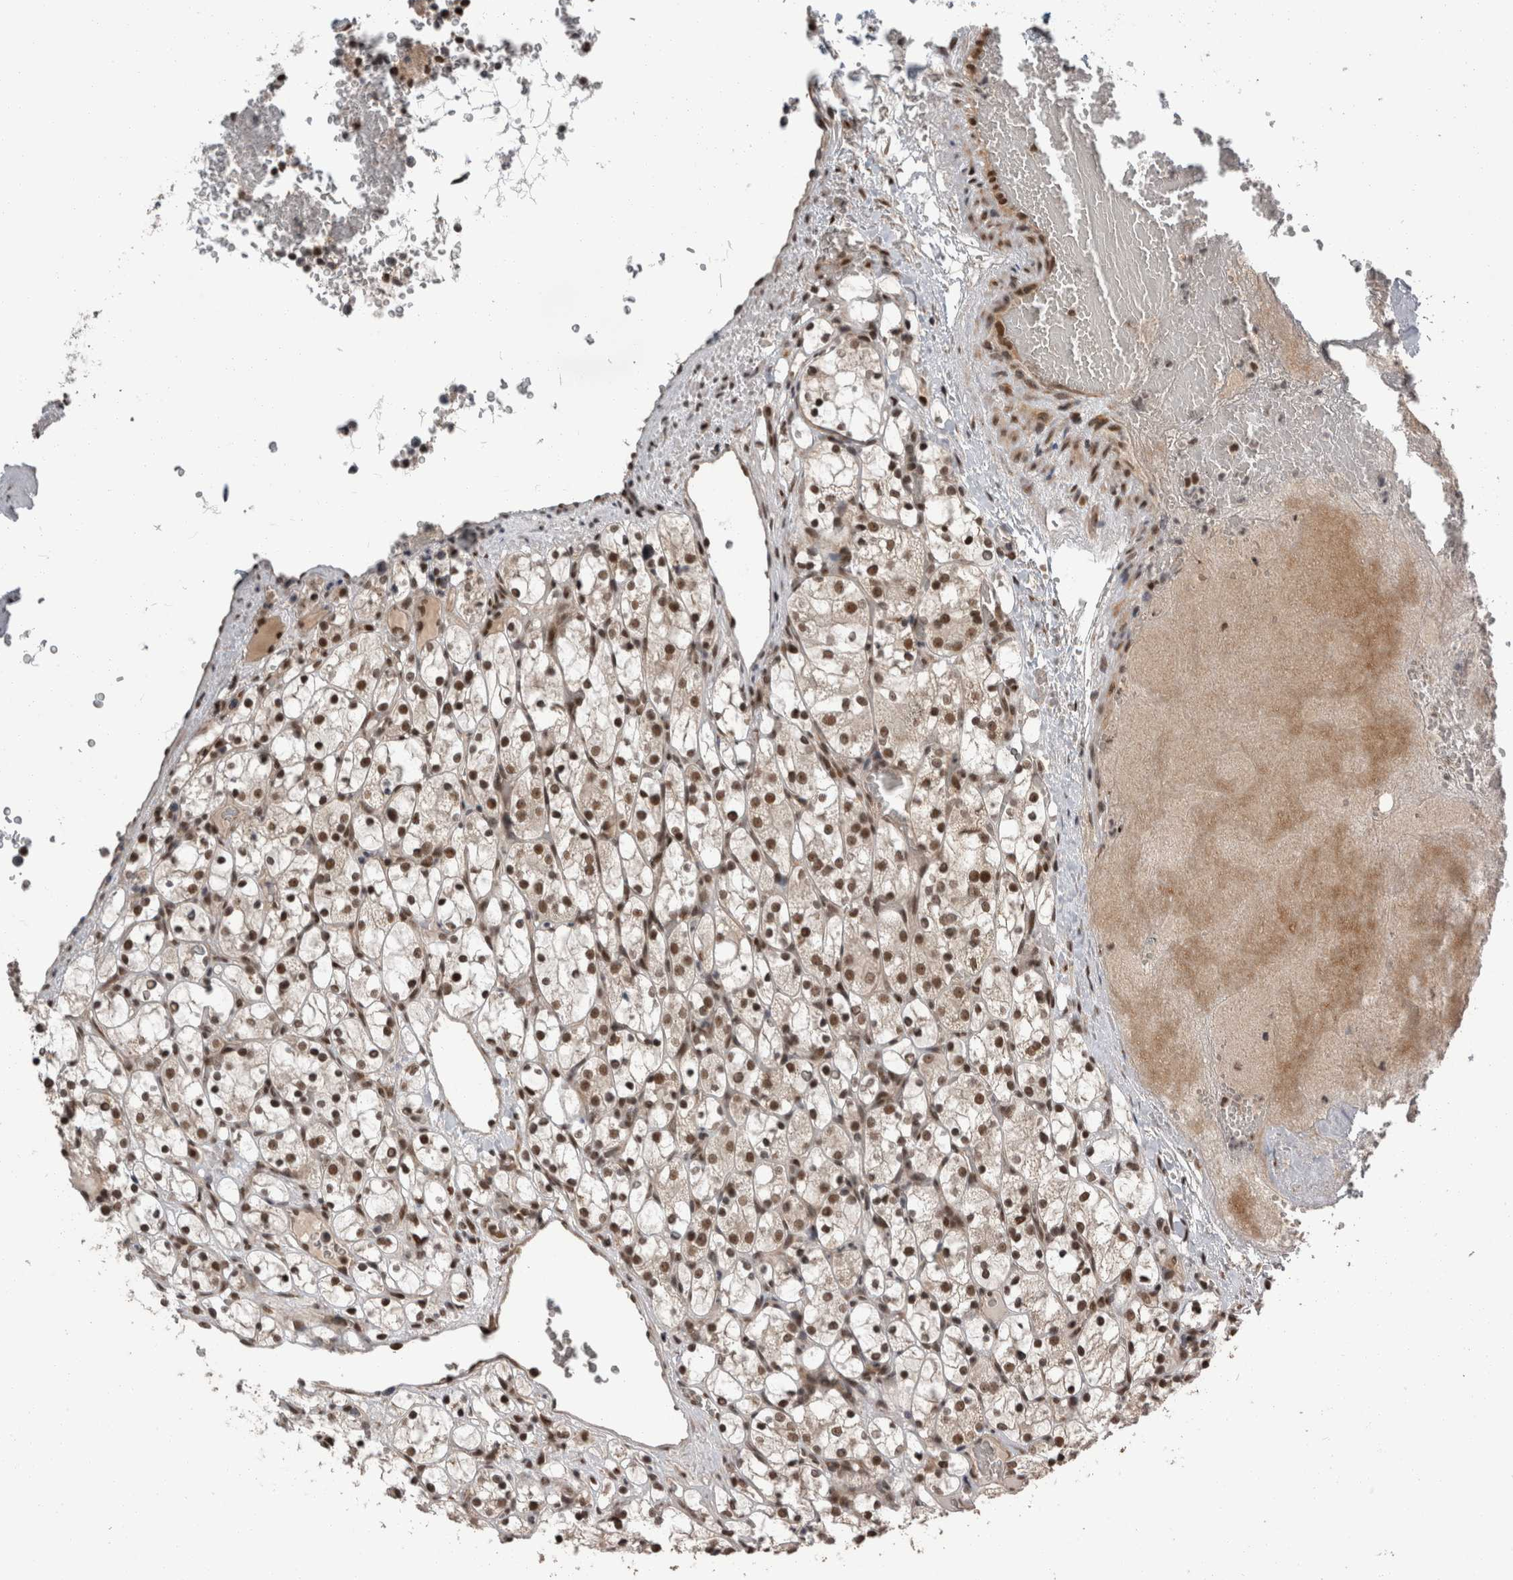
{"staining": {"intensity": "moderate", "quantity": ">75%", "location": "nuclear"}, "tissue": "renal cancer", "cell_type": "Tumor cells", "image_type": "cancer", "snomed": [{"axis": "morphology", "description": "Adenocarcinoma, NOS"}, {"axis": "topography", "description": "Kidney"}], "caption": "This photomicrograph exhibits renal cancer stained with immunohistochemistry to label a protein in brown. The nuclear of tumor cells show moderate positivity for the protein. Nuclei are counter-stained blue.", "gene": "CPSF2", "patient": {"sex": "female", "age": 69}}